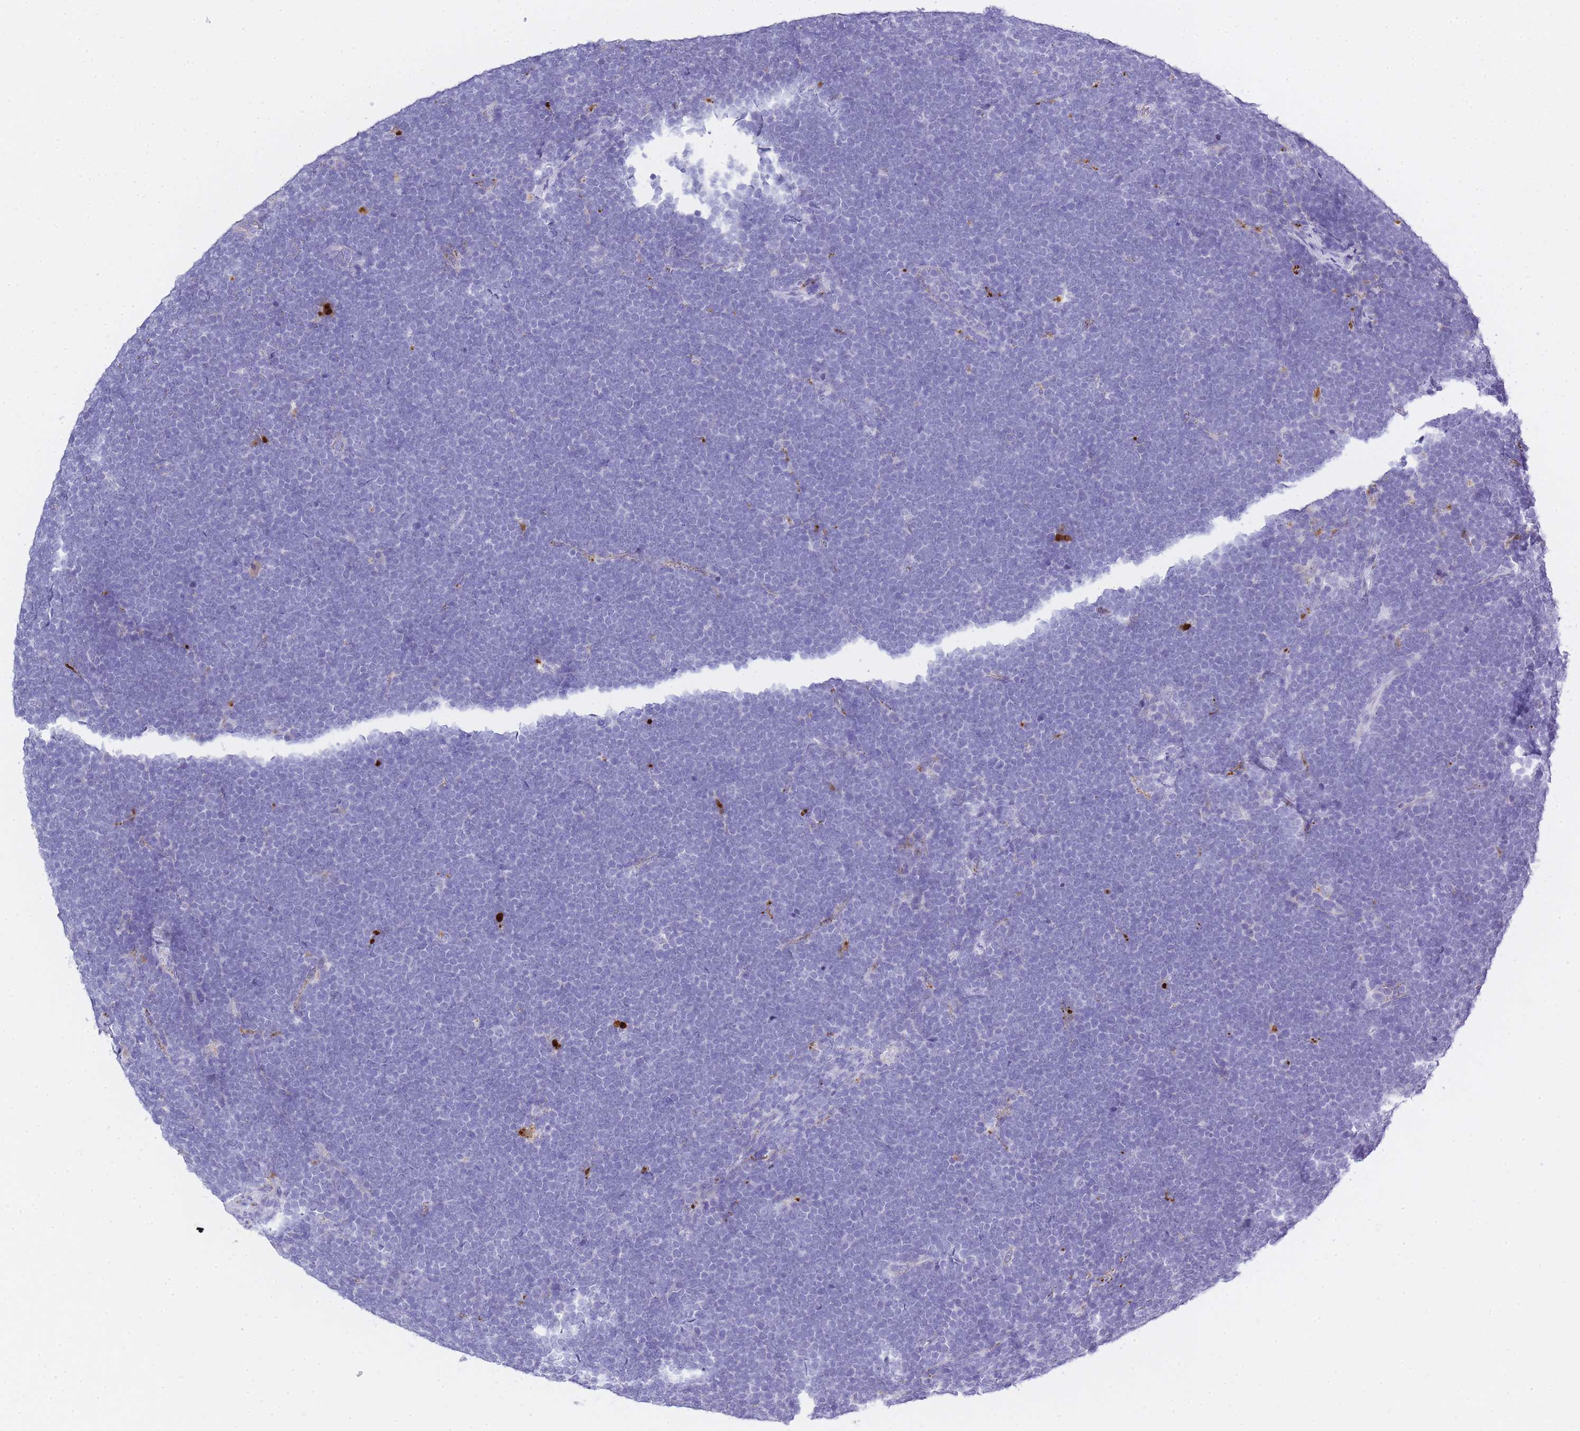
{"staining": {"intensity": "negative", "quantity": "none", "location": "none"}, "tissue": "lymphoma", "cell_type": "Tumor cells", "image_type": "cancer", "snomed": [{"axis": "morphology", "description": "Malignant lymphoma, non-Hodgkin's type, High grade"}, {"axis": "topography", "description": "Lymph node"}], "caption": "The micrograph demonstrates no significant staining in tumor cells of lymphoma.", "gene": "RHO", "patient": {"sex": "male", "age": 13}}